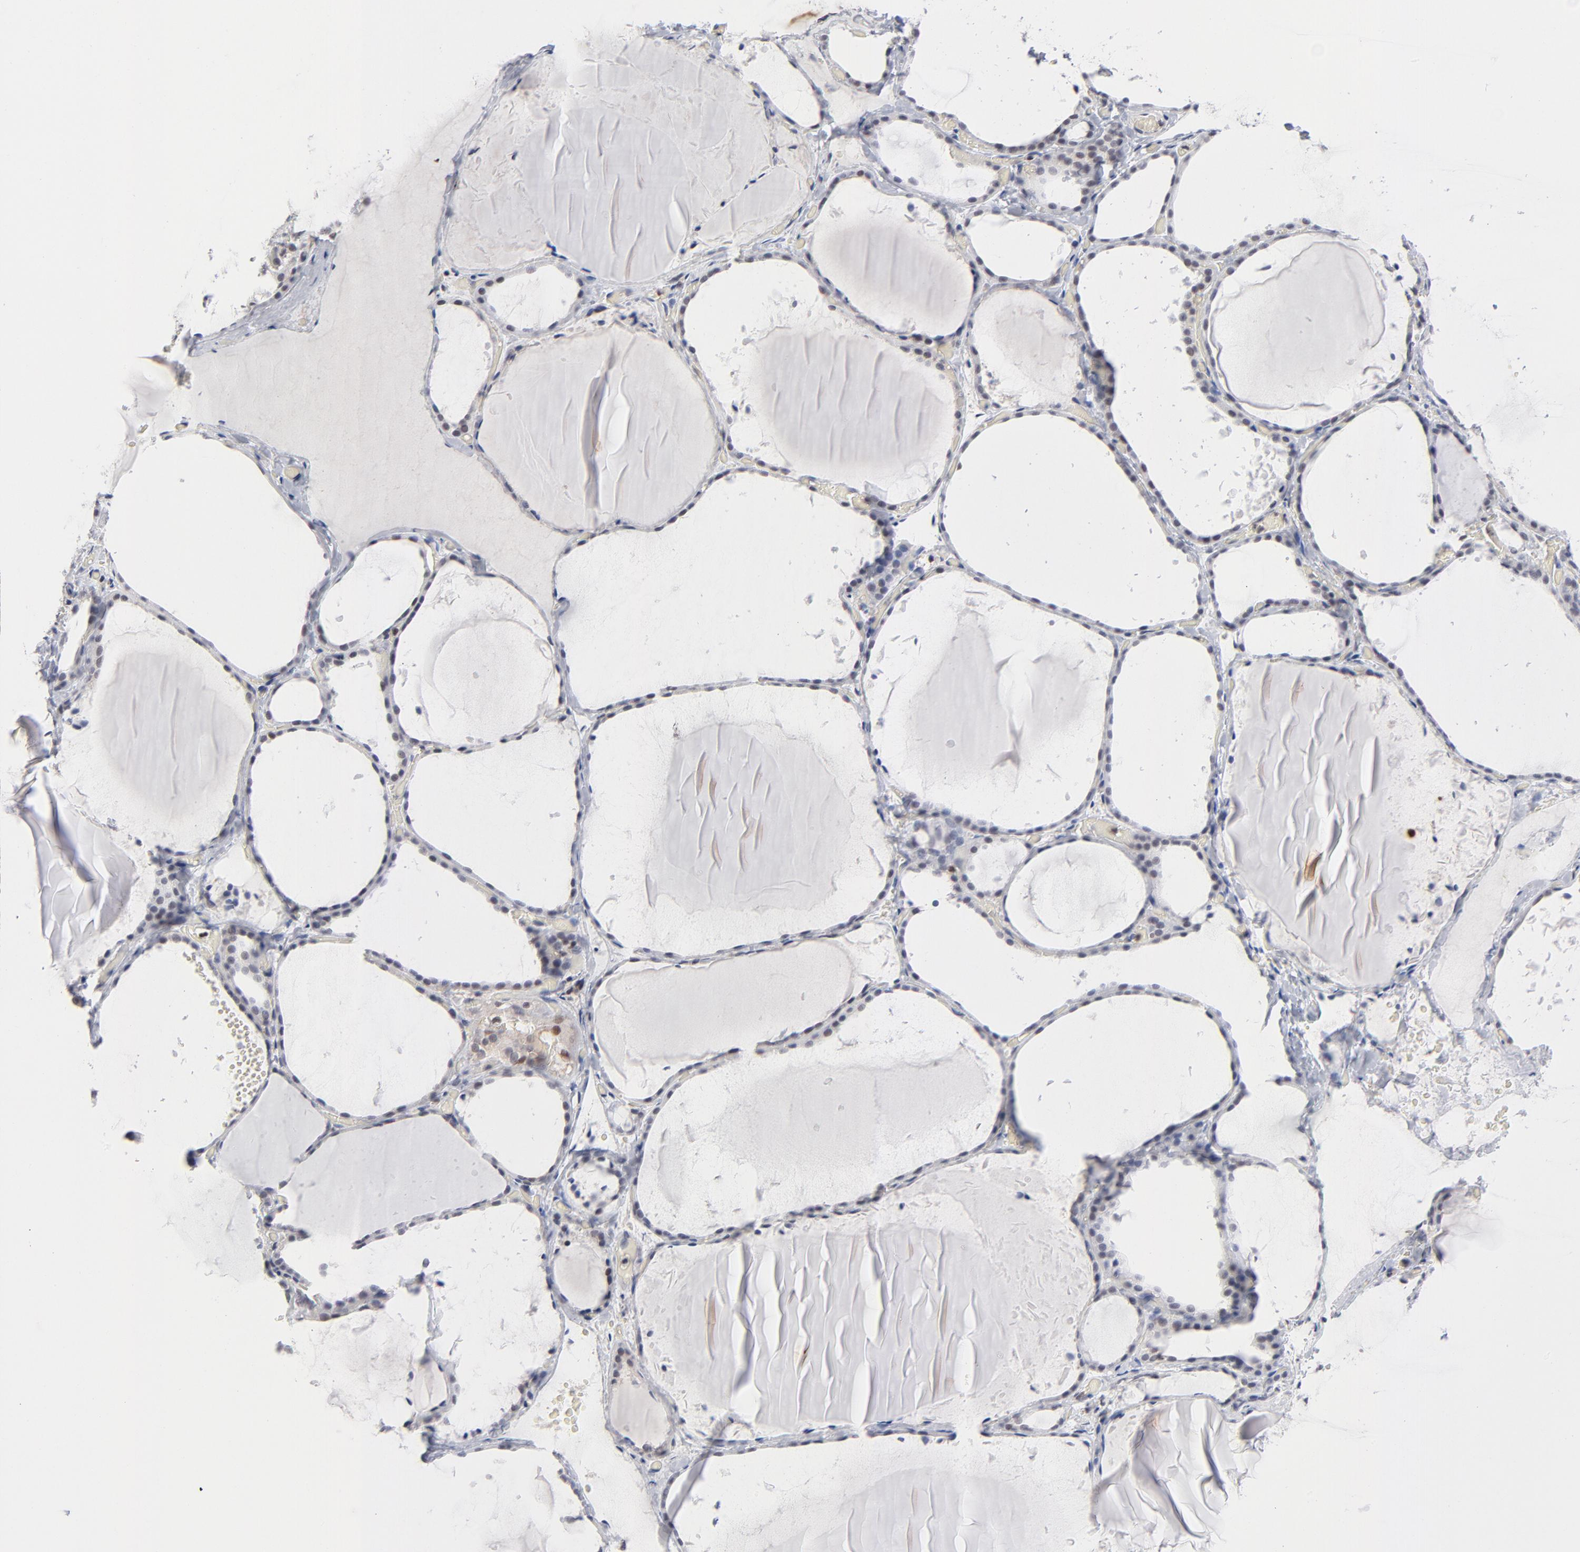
{"staining": {"intensity": "negative", "quantity": "none", "location": "none"}, "tissue": "thyroid gland", "cell_type": "Glandular cells", "image_type": "normal", "snomed": [{"axis": "morphology", "description": "Normal tissue, NOS"}, {"axis": "topography", "description": "Thyroid gland"}], "caption": "Immunohistochemistry image of unremarkable human thyroid gland stained for a protein (brown), which reveals no expression in glandular cells.", "gene": "MAX", "patient": {"sex": "female", "age": 22}}